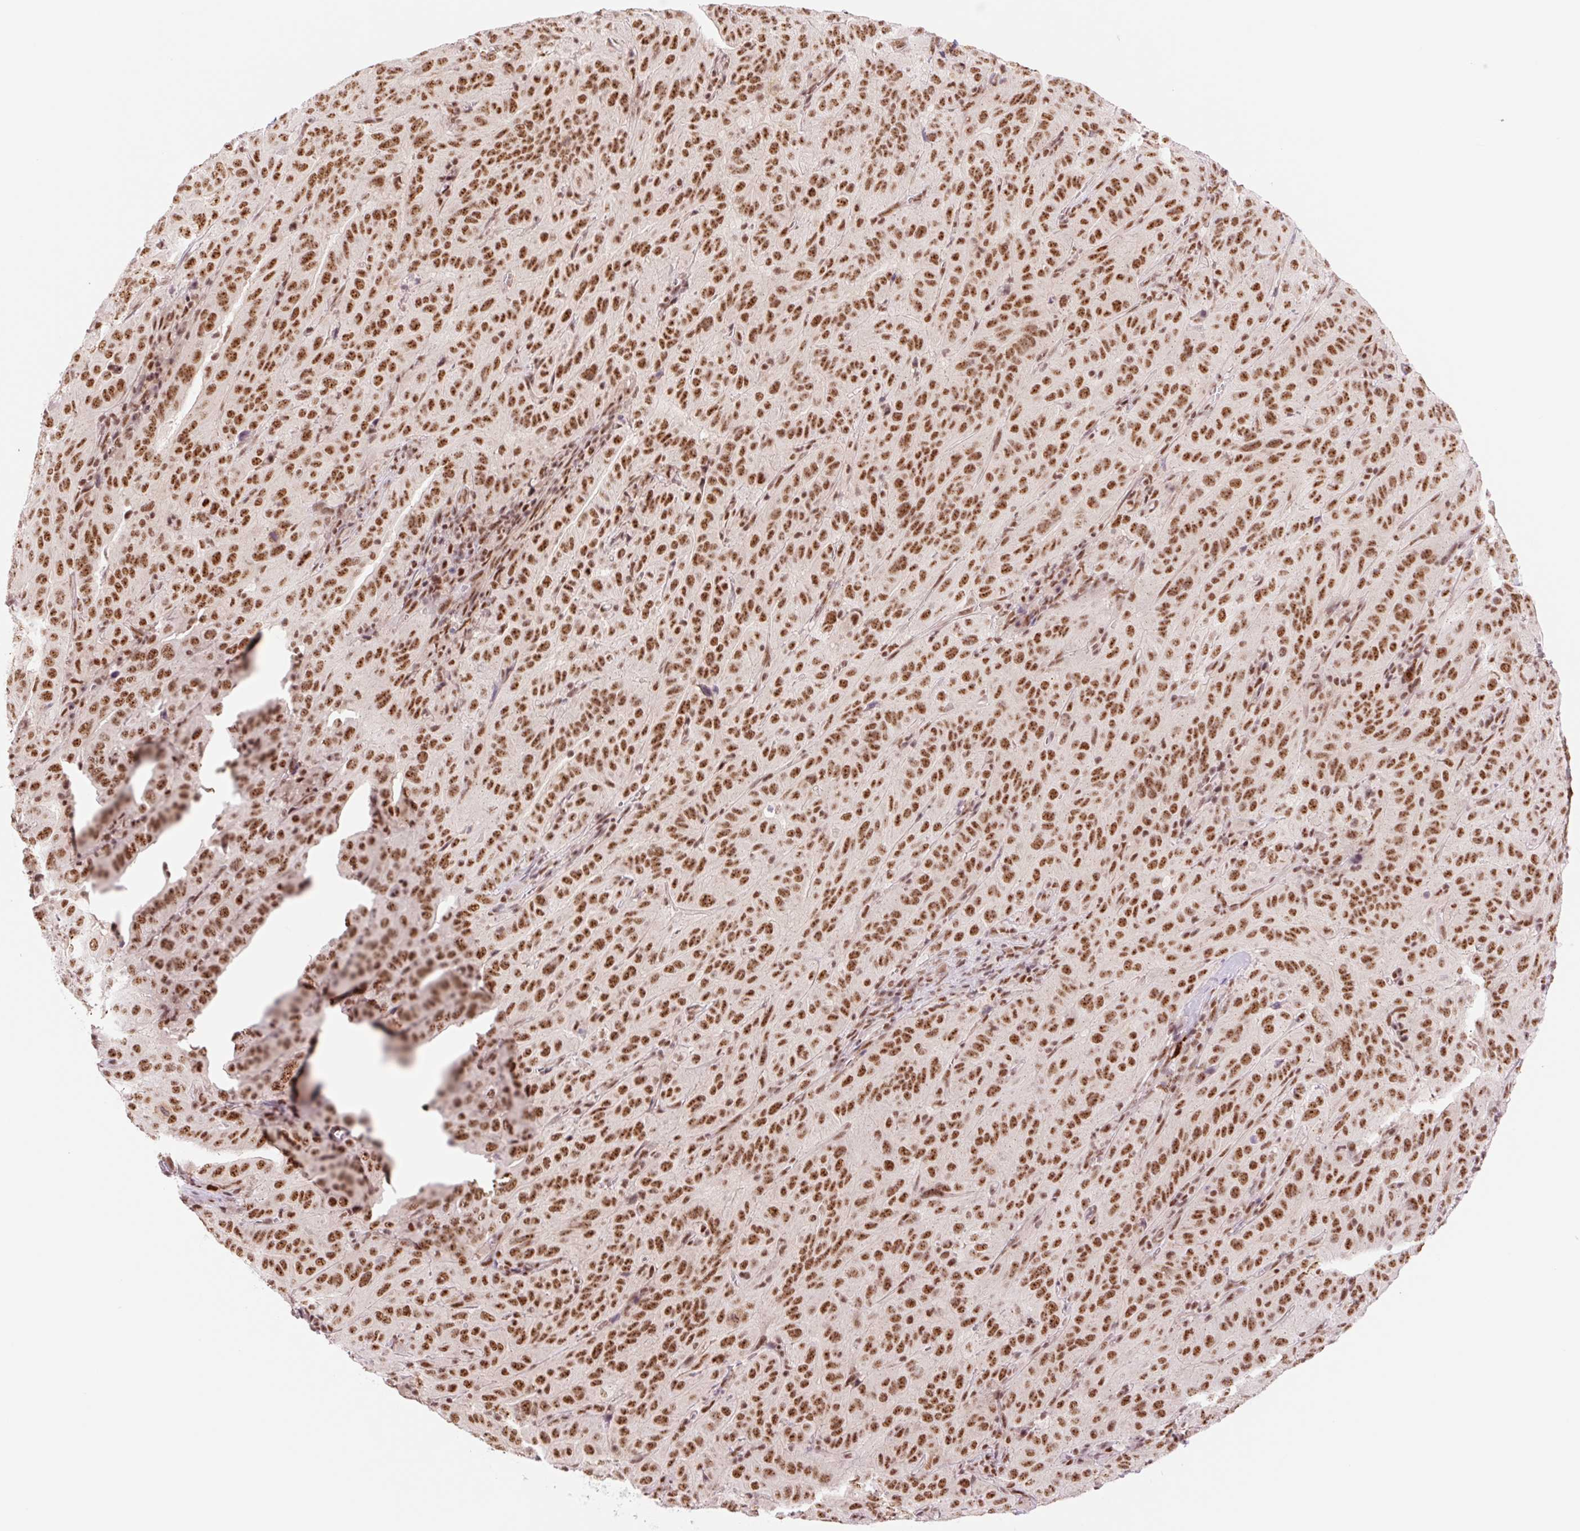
{"staining": {"intensity": "strong", "quantity": ">75%", "location": "nuclear"}, "tissue": "pancreatic cancer", "cell_type": "Tumor cells", "image_type": "cancer", "snomed": [{"axis": "morphology", "description": "Adenocarcinoma, NOS"}, {"axis": "topography", "description": "Pancreas"}], "caption": "Pancreatic cancer (adenocarcinoma) stained for a protein exhibits strong nuclear positivity in tumor cells.", "gene": "PRDM11", "patient": {"sex": "male", "age": 63}}